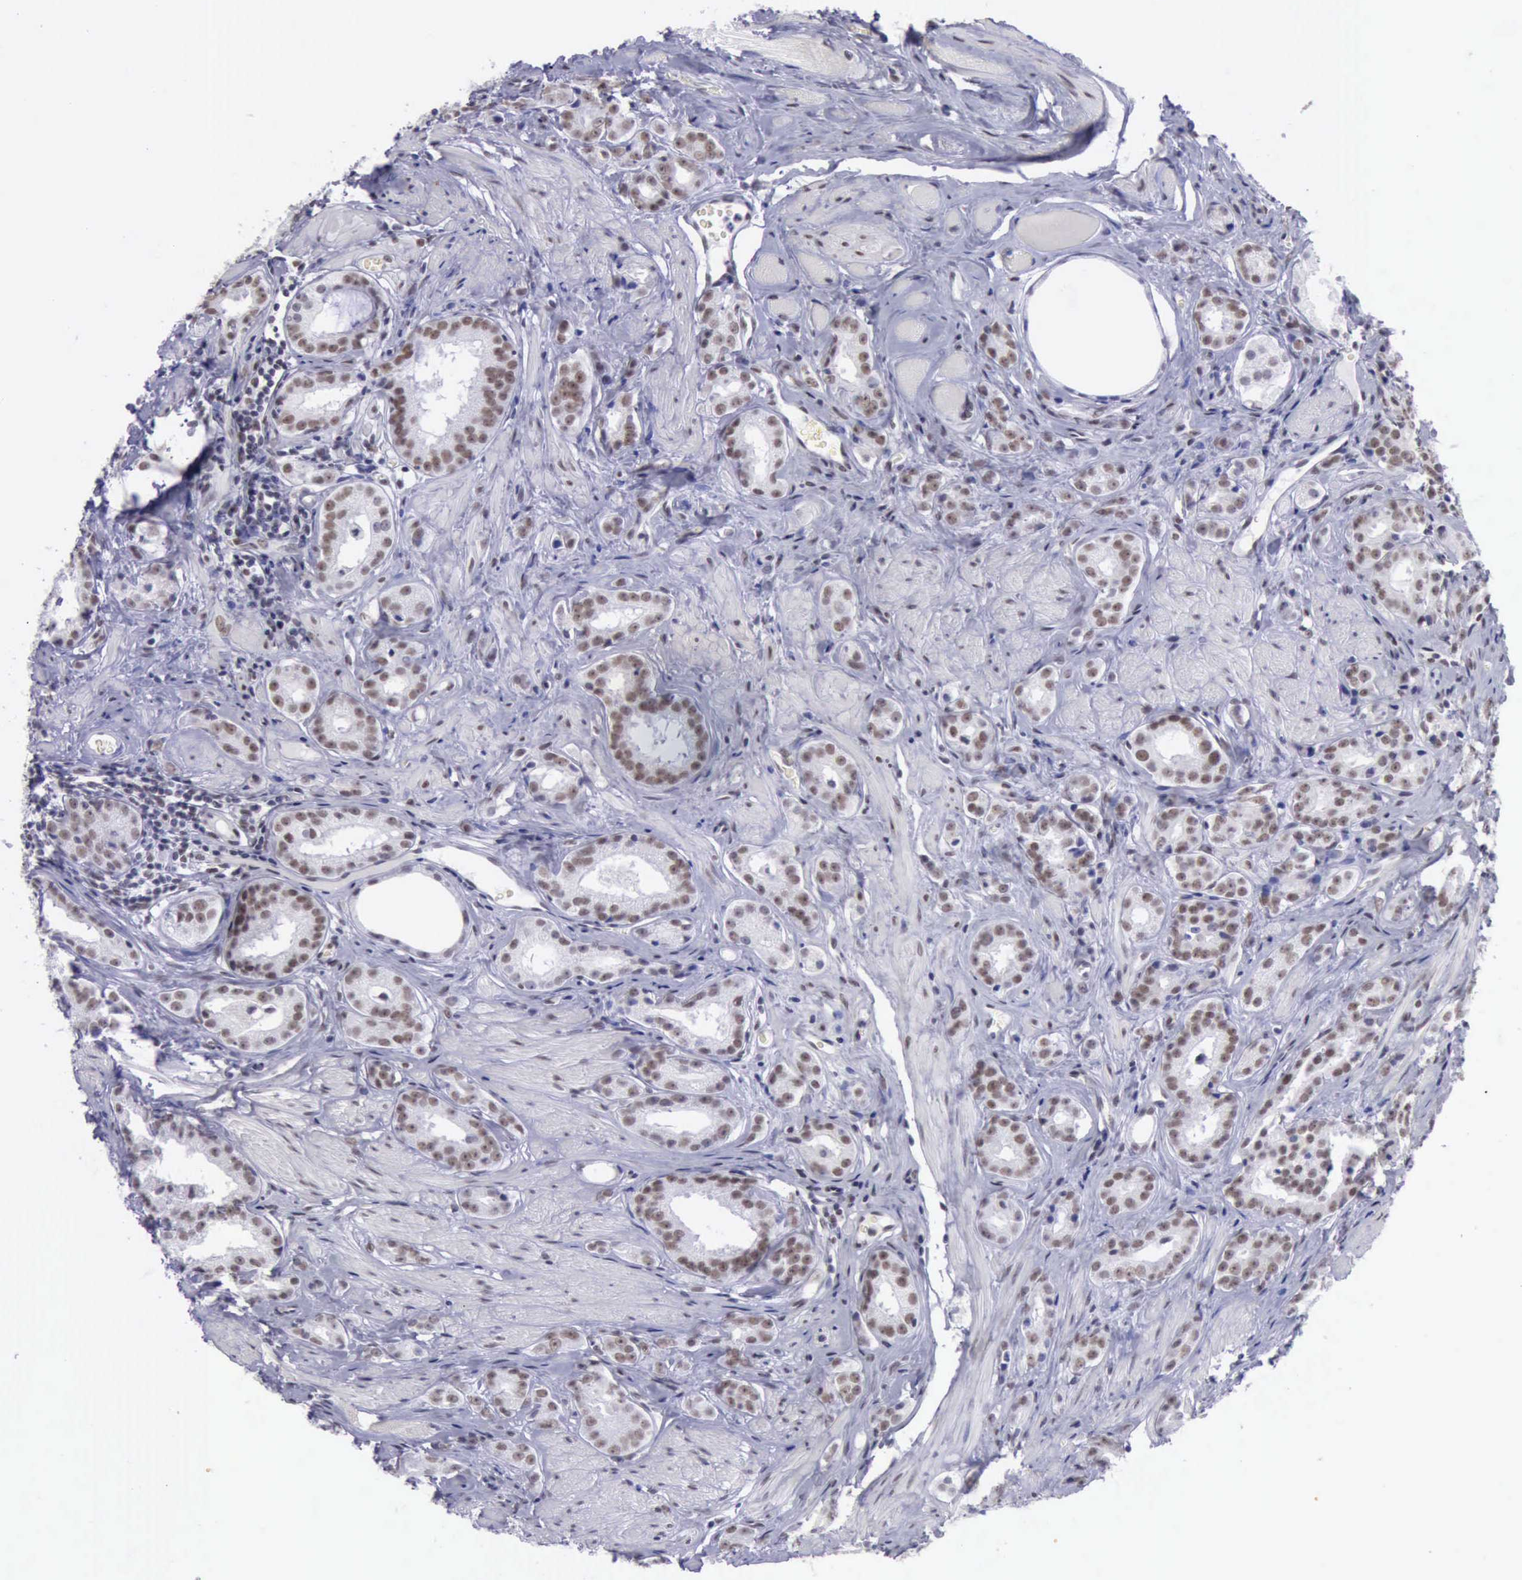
{"staining": {"intensity": "weak", "quantity": "25%-75%", "location": "nuclear"}, "tissue": "prostate cancer", "cell_type": "Tumor cells", "image_type": "cancer", "snomed": [{"axis": "morphology", "description": "Adenocarcinoma, Medium grade"}, {"axis": "topography", "description": "Prostate"}], "caption": "Tumor cells show low levels of weak nuclear positivity in approximately 25%-75% of cells in human prostate cancer (adenocarcinoma (medium-grade)).", "gene": "EP300", "patient": {"sex": "male", "age": 53}}